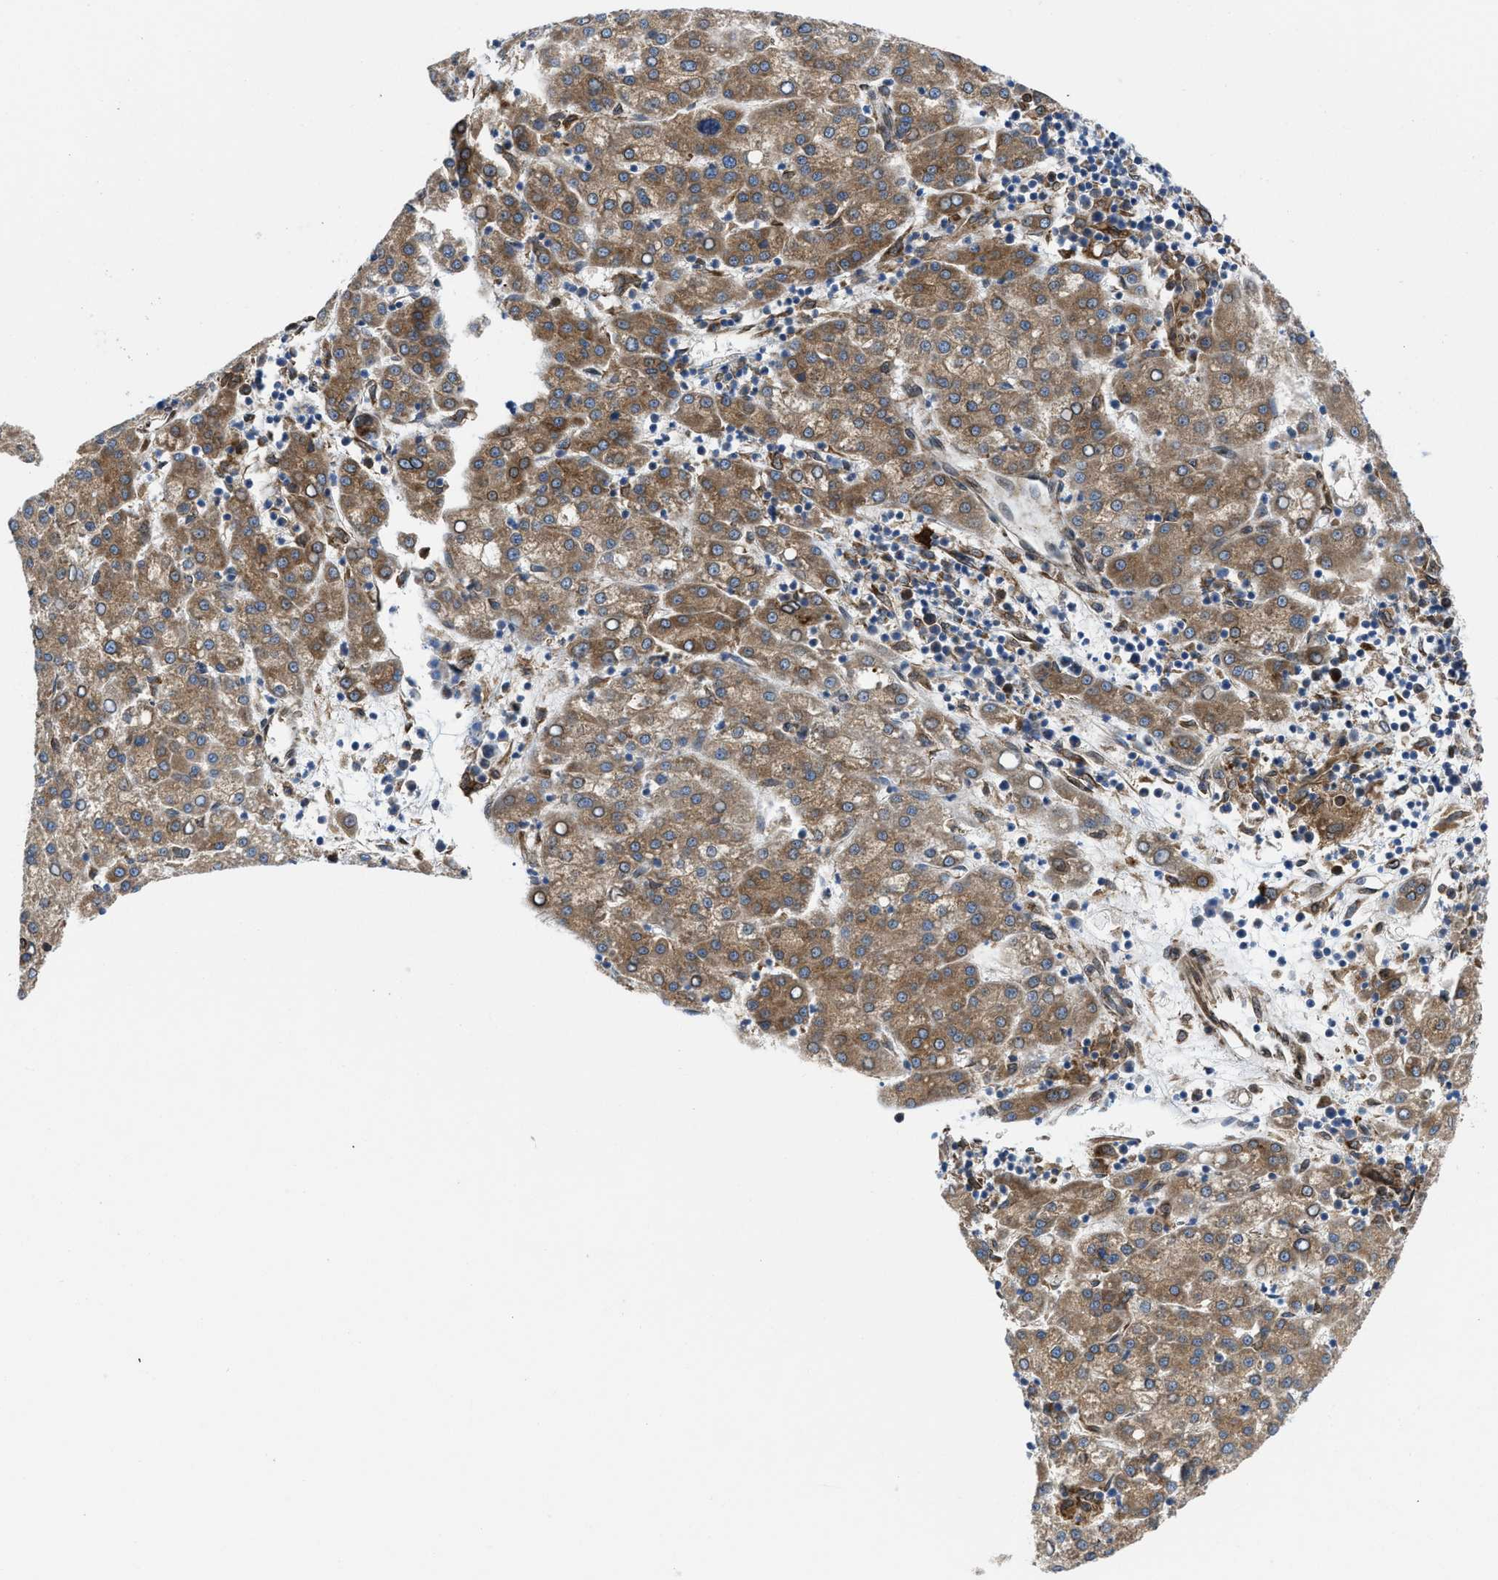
{"staining": {"intensity": "moderate", "quantity": ">75%", "location": "cytoplasmic/membranous"}, "tissue": "liver cancer", "cell_type": "Tumor cells", "image_type": "cancer", "snomed": [{"axis": "morphology", "description": "Carcinoma, Hepatocellular, NOS"}, {"axis": "topography", "description": "Liver"}], "caption": "Immunohistochemical staining of liver cancer (hepatocellular carcinoma) exhibits medium levels of moderate cytoplasmic/membranous protein positivity in about >75% of tumor cells.", "gene": "ERLIN2", "patient": {"sex": "female", "age": 58}}